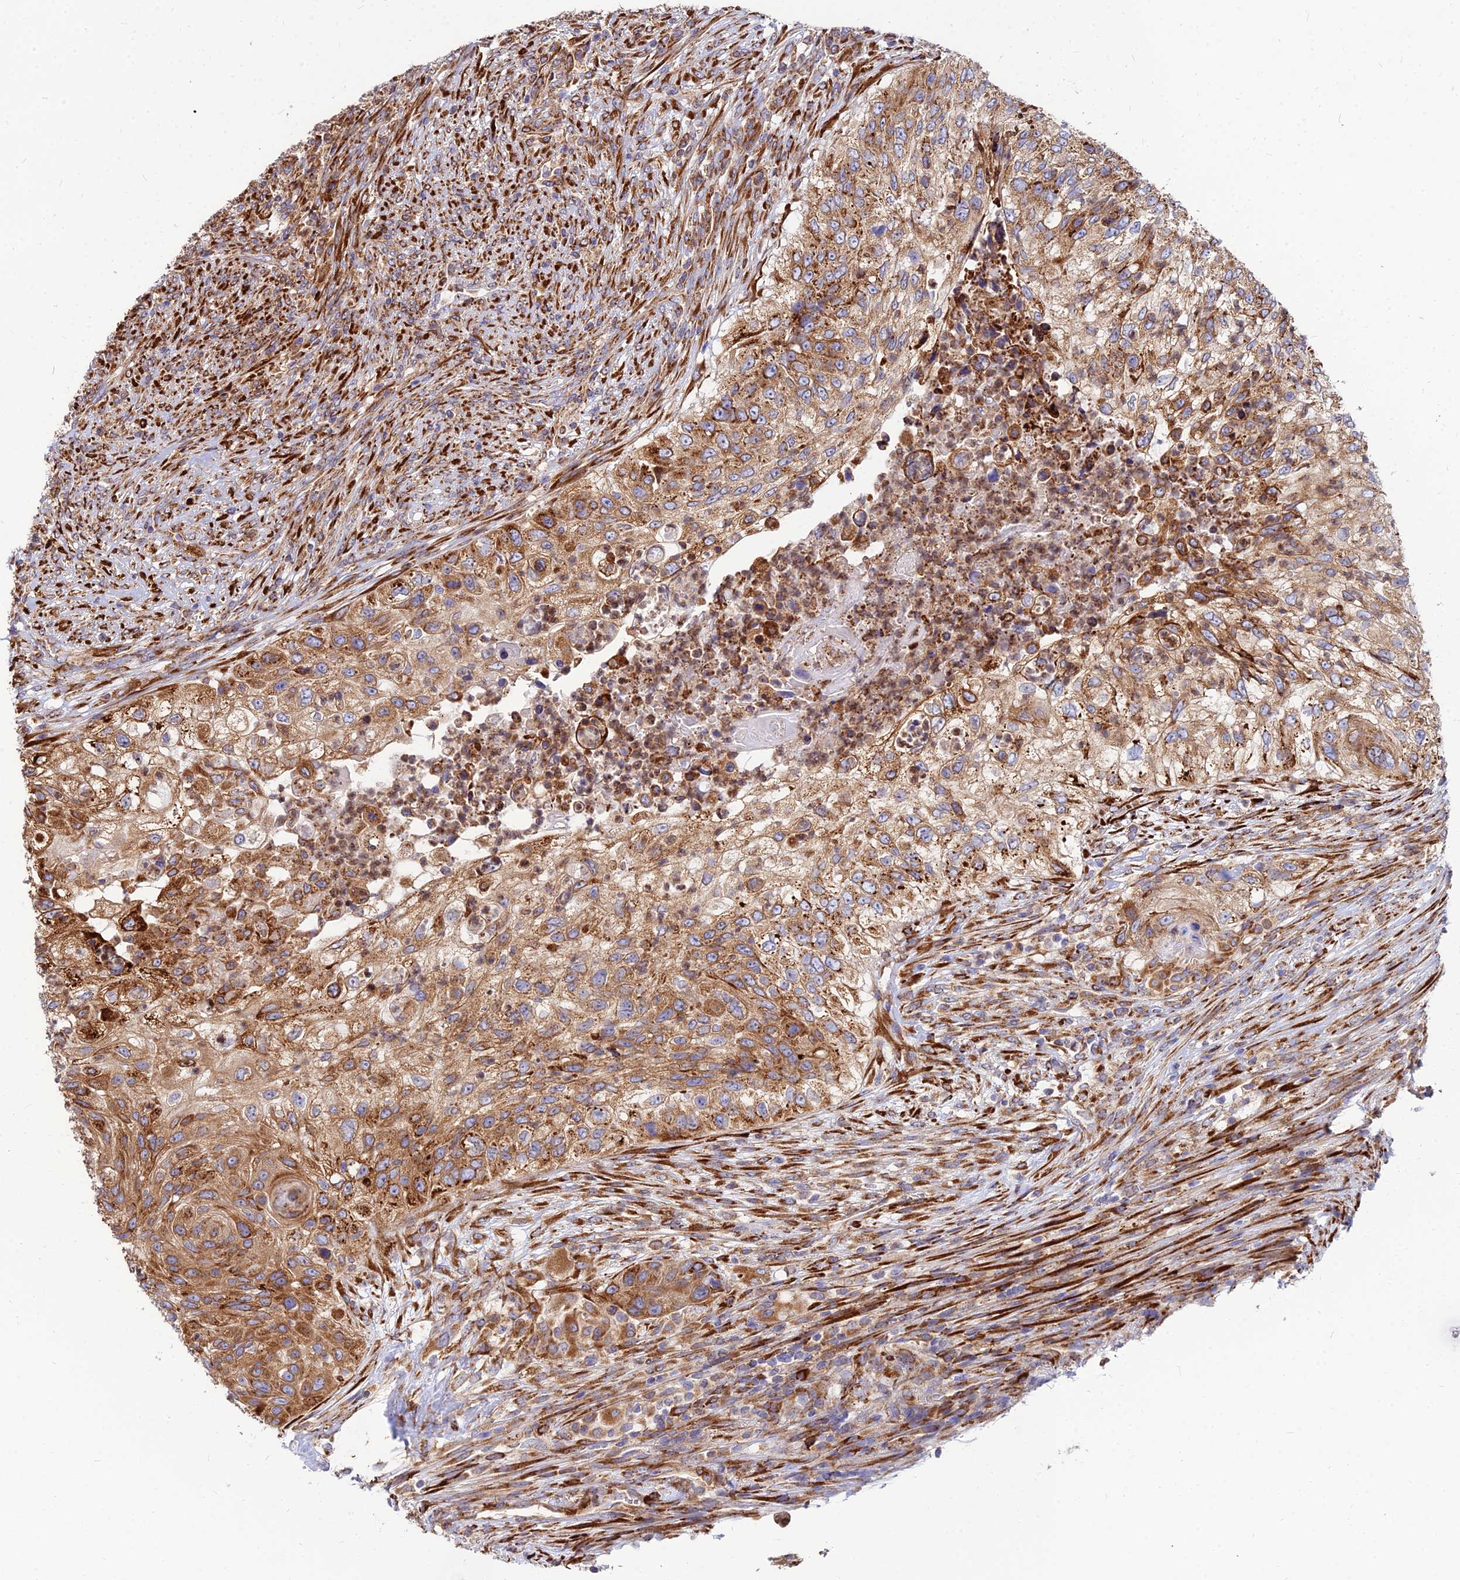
{"staining": {"intensity": "moderate", "quantity": ">75%", "location": "cytoplasmic/membranous"}, "tissue": "urothelial cancer", "cell_type": "Tumor cells", "image_type": "cancer", "snomed": [{"axis": "morphology", "description": "Urothelial carcinoma, High grade"}, {"axis": "topography", "description": "Urinary bladder"}], "caption": "High-power microscopy captured an immunohistochemistry micrograph of high-grade urothelial carcinoma, revealing moderate cytoplasmic/membranous expression in approximately >75% of tumor cells.", "gene": "CCT6B", "patient": {"sex": "female", "age": 60}}